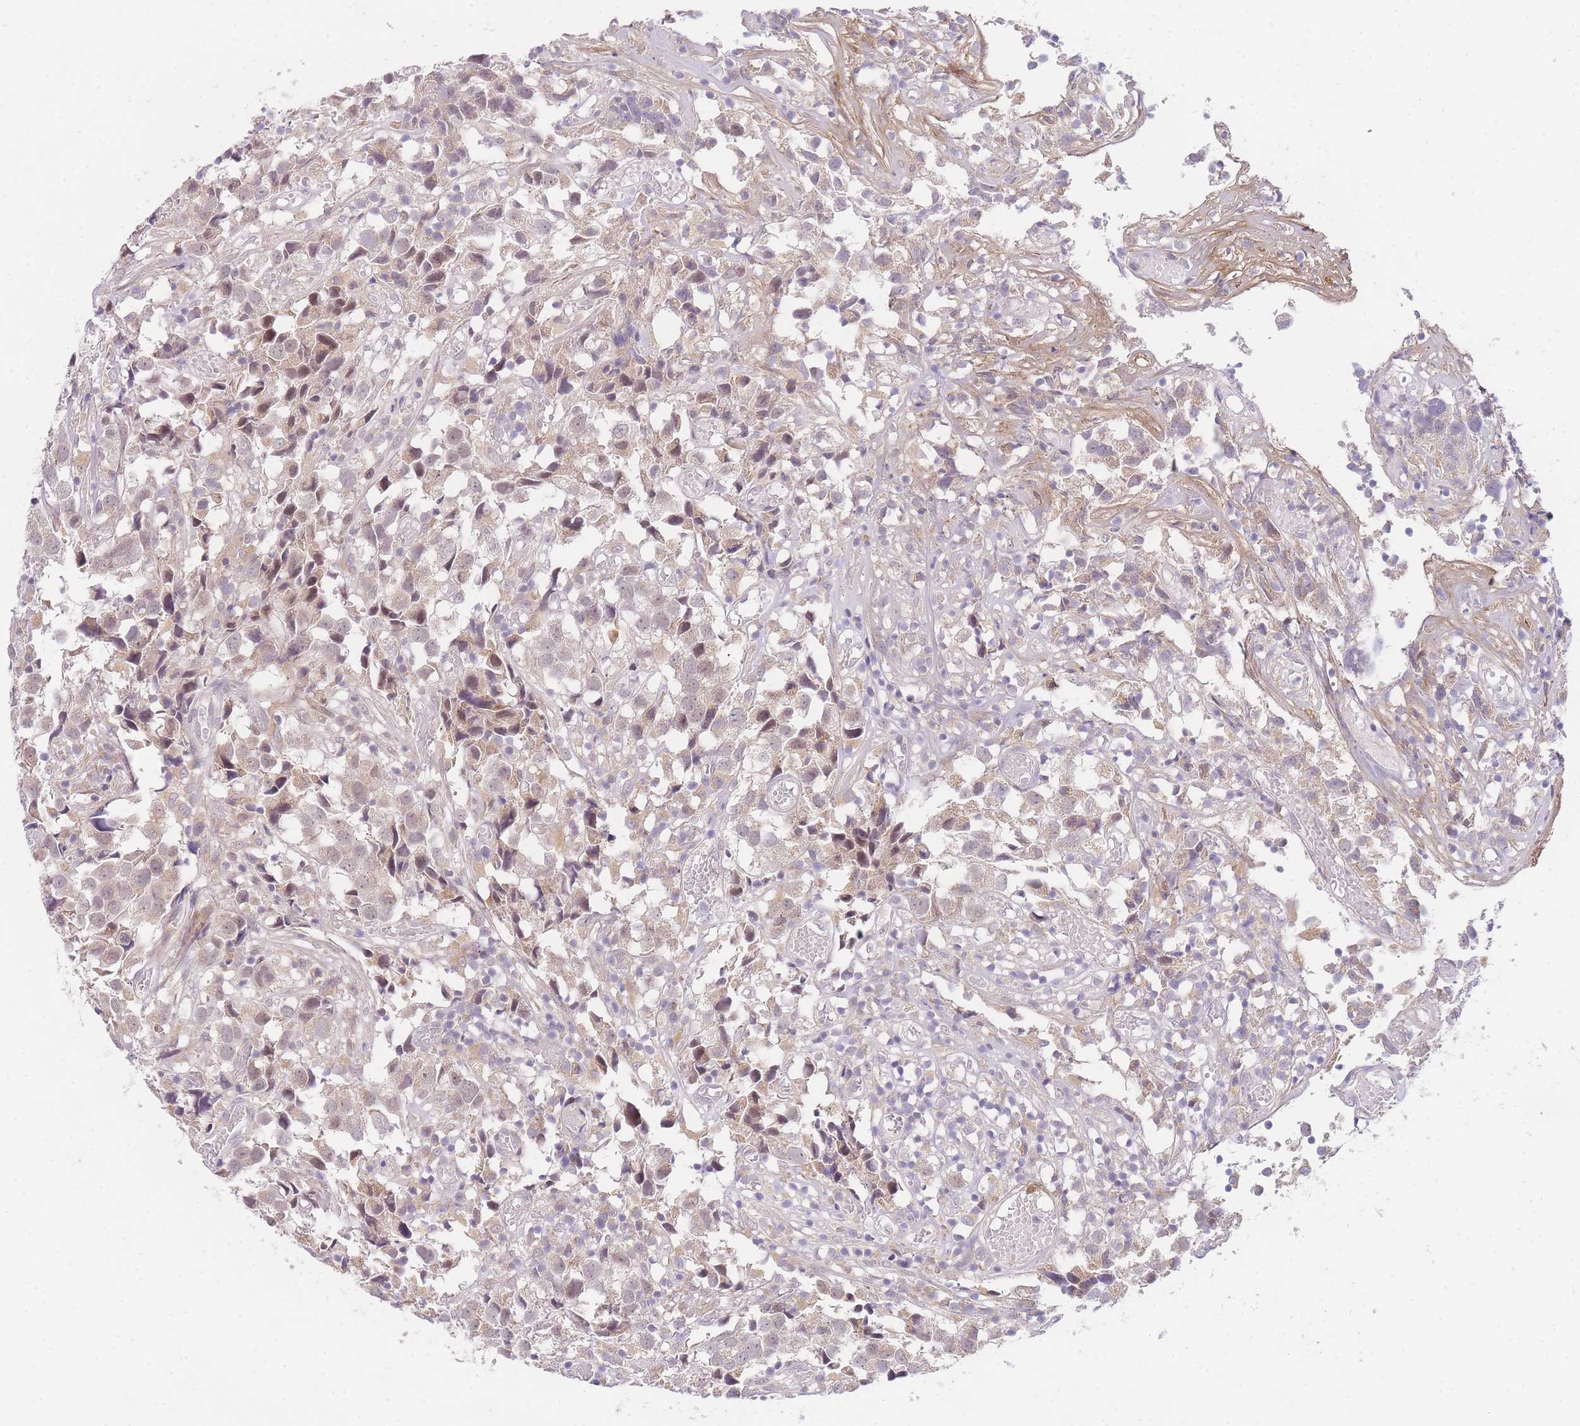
{"staining": {"intensity": "moderate", "quantity": "<25%", "location": "nuclear"}, "tissue": "urothelial cancer", "cell_type": "Tumor cells", "image_type": "cancer", "snomed": [{"axis": "morphology", "description": "Urothelial carcinoma, High grade"}, {"axis": "topography", "description": "Urinary bladder"}], "caption": "Moderate nuclear expression is identified in about <25% of tumor cells in urothelial cancer. The staining was performed using DAB (3,3'-diaminobenzidine), with brown indicating positive protein expression. Nuclei are stained blue with hematoxylin.", "gene": "SLC25A33", "patient": {"sex": "female", "age": 75}}